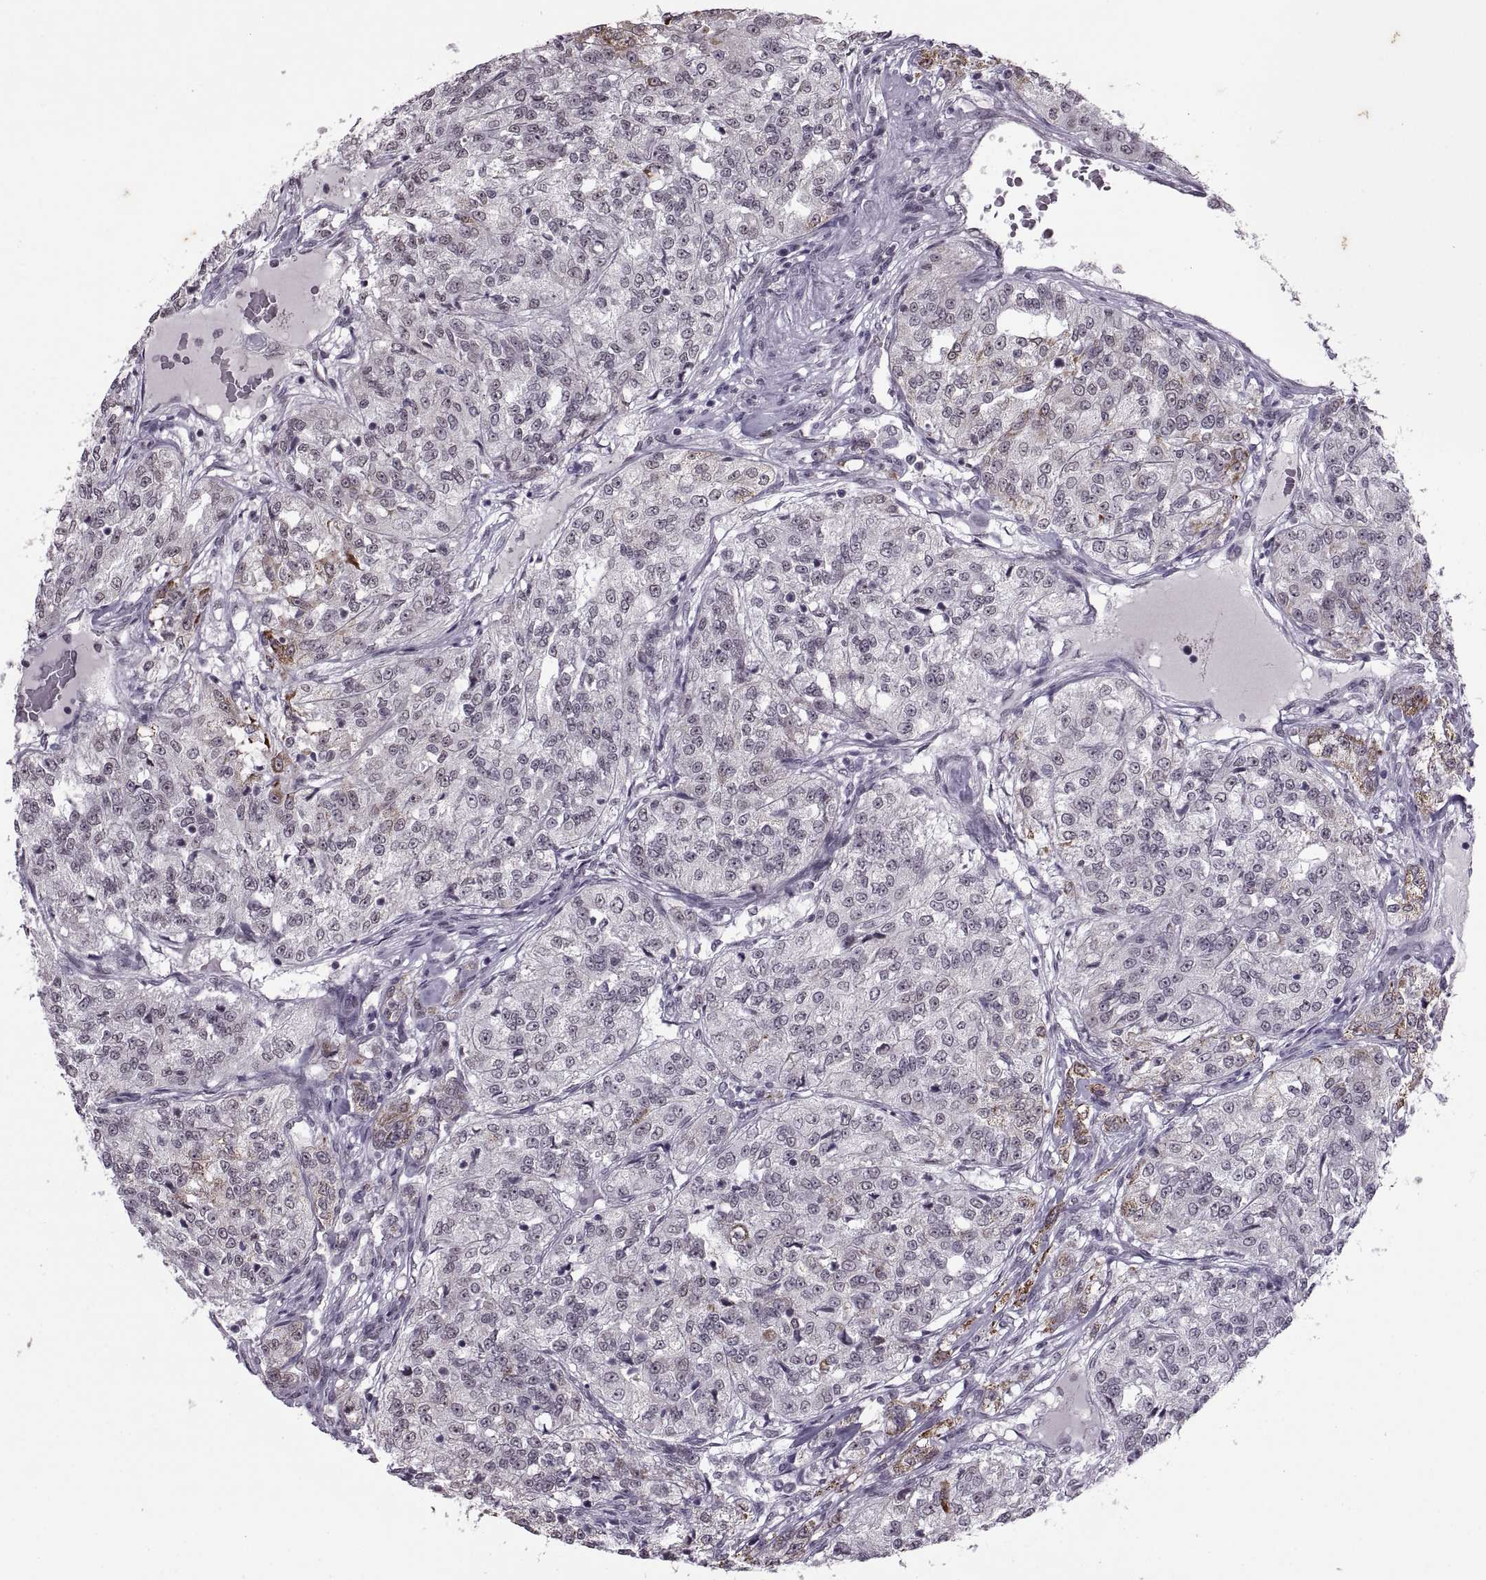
{"staining": {"intensity": "strong", "quantity": "<25%", "location": "cytoplasmic/membranous"}, "tissue": "renal cancer", "cell_type": "Tumor cells", "image_type": "cancer", "snomed": [{"axis": "morphology", "description": "Adenocarcinoma, NOS"}, {"axis": "topography", "description": "Kidney"}], "caption": "A high-resolution image shows immunohistochemistry (IHC) staining of renal cancer (adenocarcinoma), which exhibits strong cytoplasmic/membranous expression in approximately <25% of tumor cells. Using DAB (3,3'-diaminobenzidine) (brown) and hematoxylin (blue) stains, captured at high magnification using brightfield microscopy.", "gene": "OTP", "patient": {"sex": "female", "age": 63}}